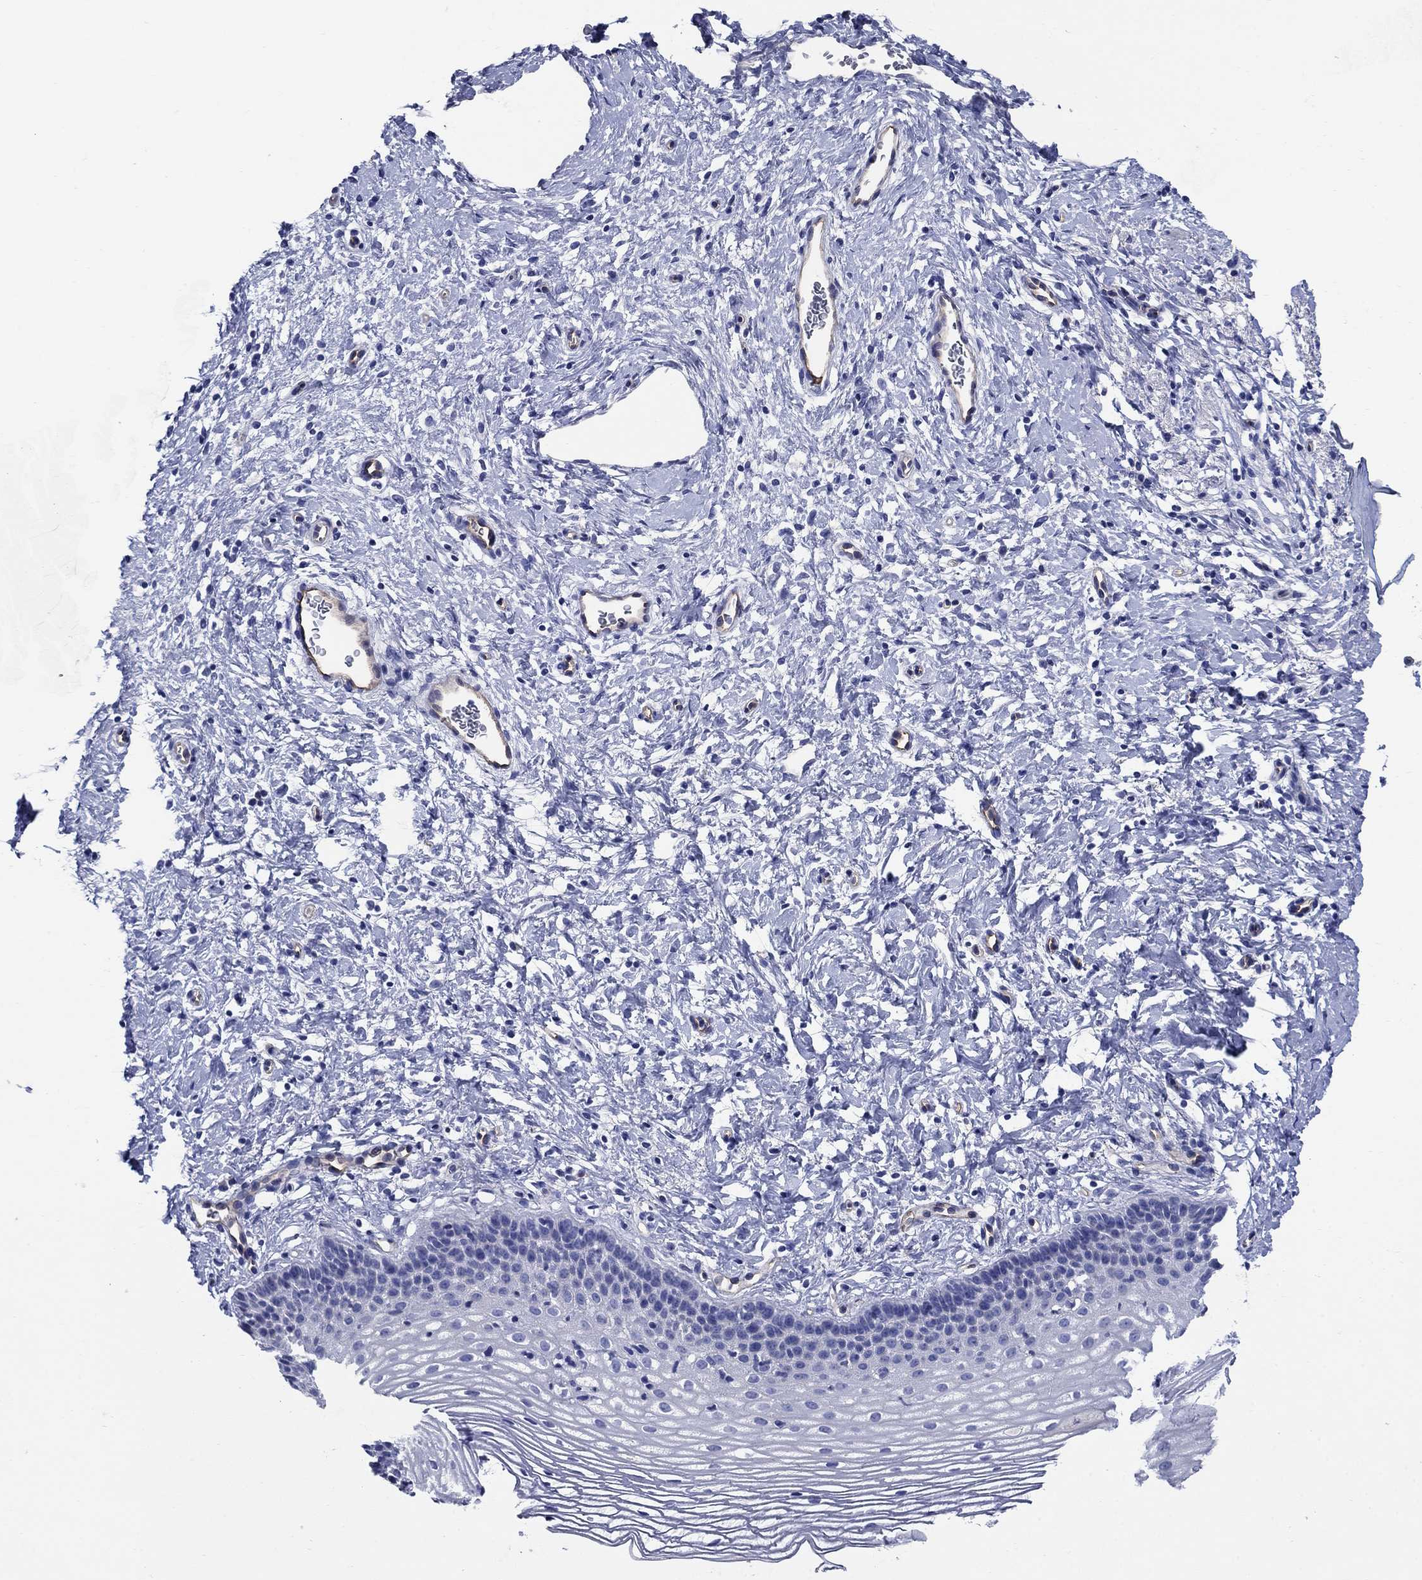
{"staining": {"intensity": "negative", "quantity": "none", "location": "none"}, "tissue": "cervix", "cell_type": "Glandular cells", "image_type": "normal", "snomed": [{"axis": "morphology", "description": "Normal tissue, NOS"}, {"axis": "topography", "description": "Cervix"}], "caption": "DAB immunohistochemical staining of normal cervix displays no significant expression in glandular cells. (DAB (3,3'-diaminobenzidine) immunohistochemistry visualized using brightfield microscopy, high magnification).", "gene": "SMCP", "patient": {"sex": "female", "age": 39}}